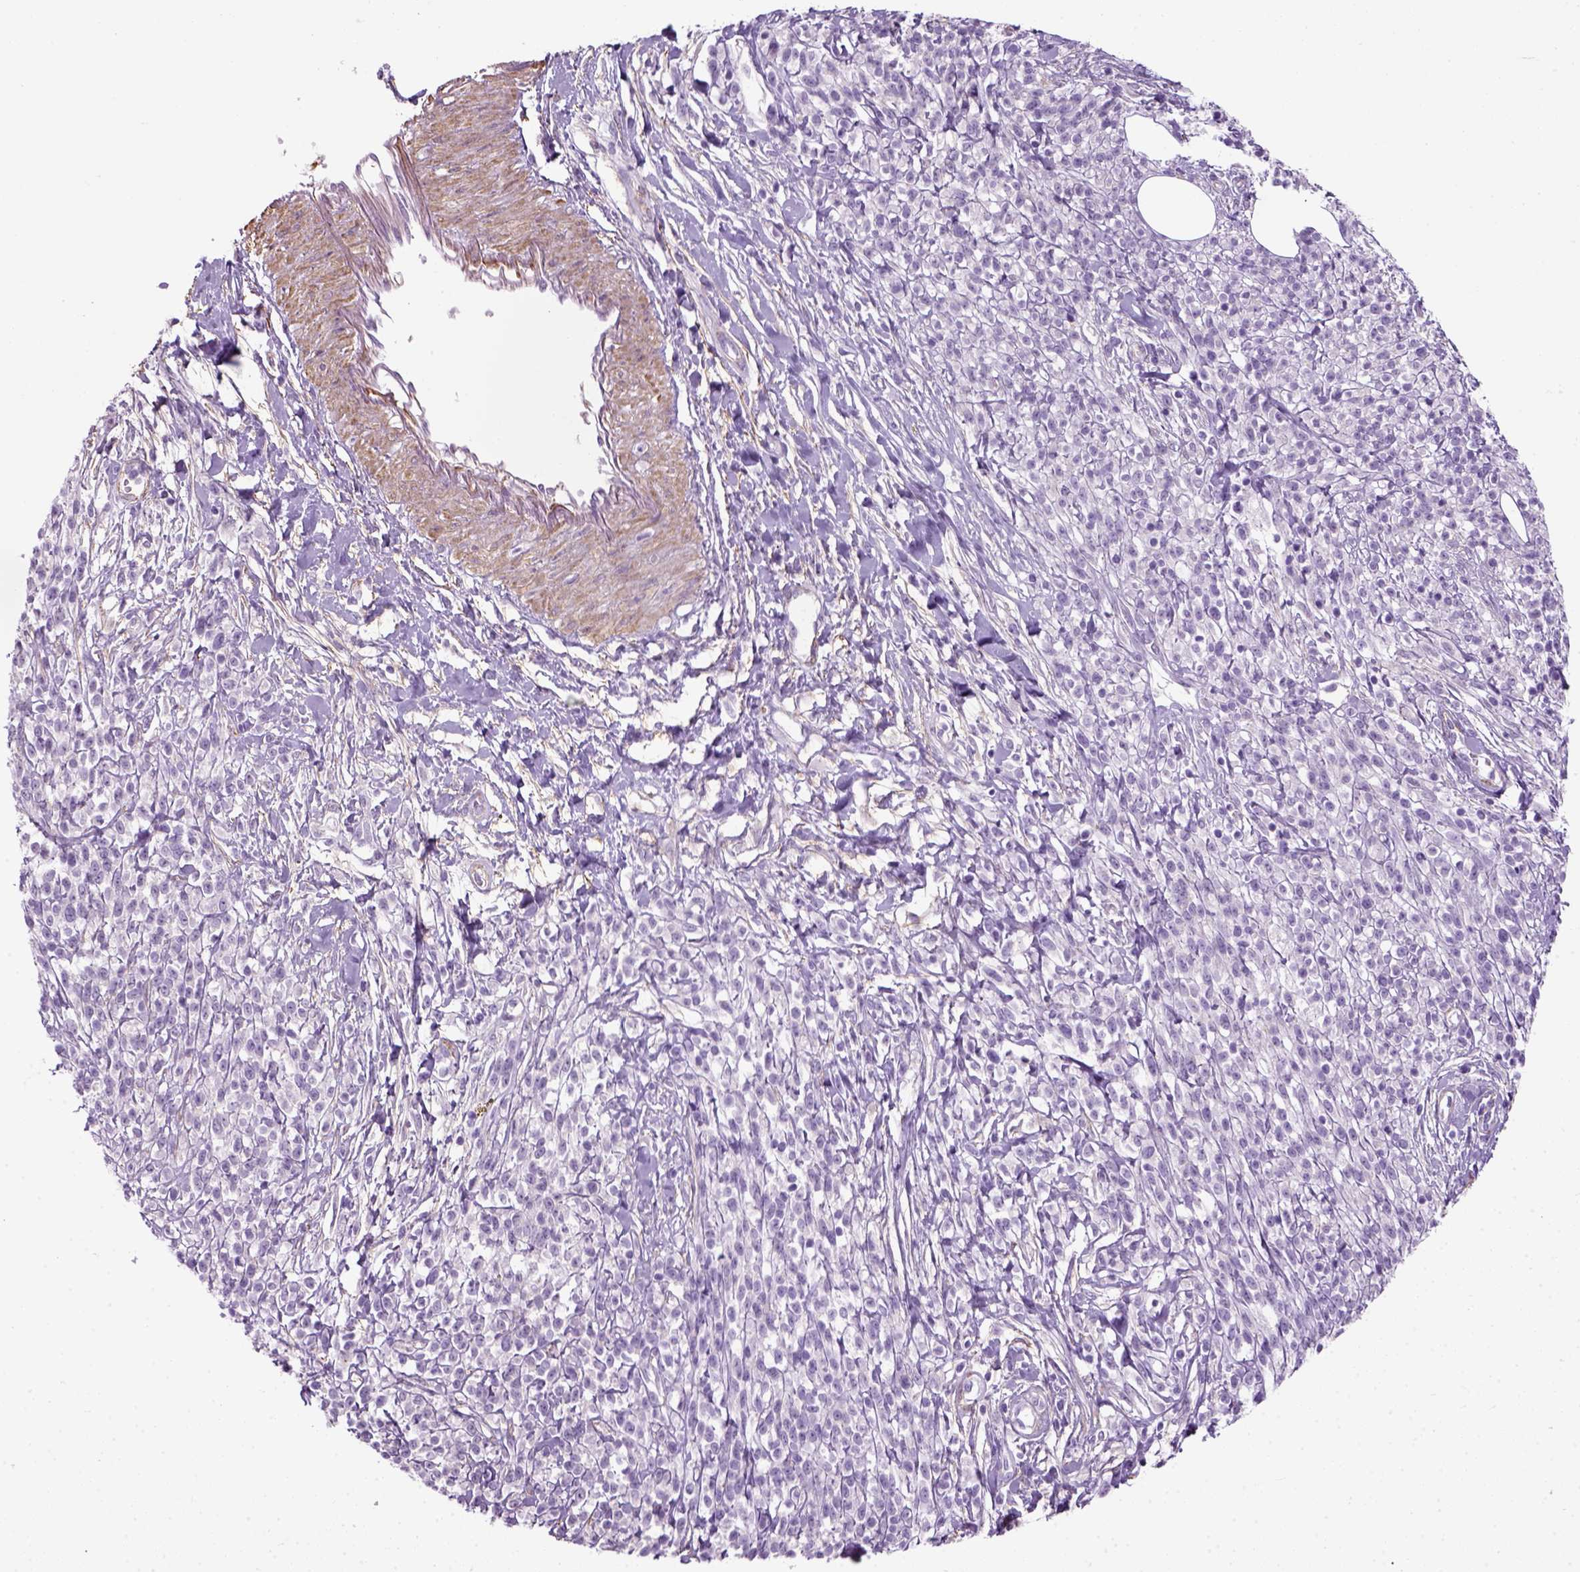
{"staining": {"intensity": "negative", "quantity": "none", "location": "none"}, "tissue": "melanoma", "cell_type": "Tumor cells", "image_type": "cancer", "snomed": [{"axis": "morphology", "description": "Malignant melanoma, NOS"}, {"axis": "topography", "description": "Skin"}, {"axis": "topography", "description": "Skin of trunk"}], "caption": "Immunohistochemistry histopathology image of neoplastic tissue: human malignant melanoma stained with DAB displays no significant protein positivity in tumor cells.", "gene": "FAM161A", "patient": {"sex": "male", "age": 74}}